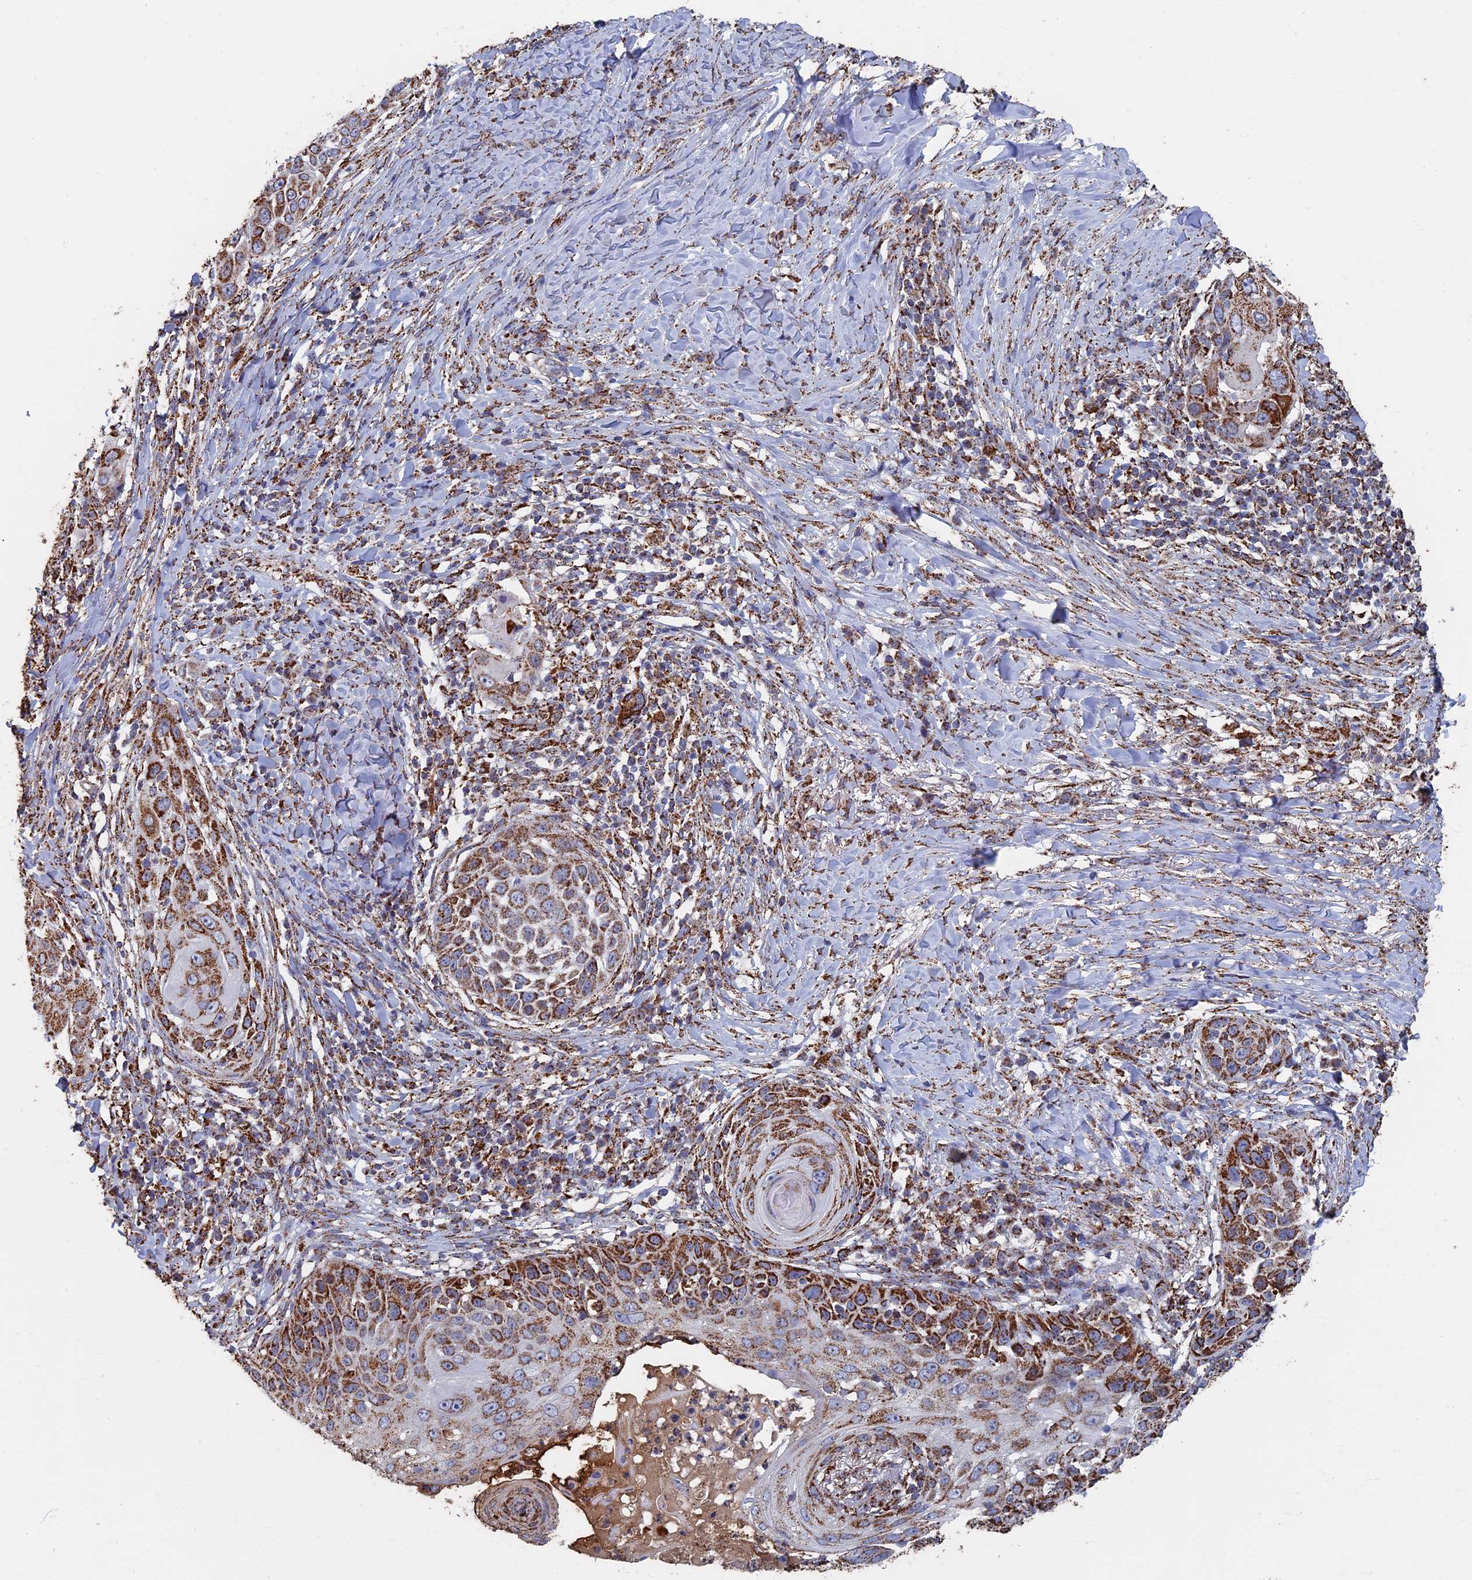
{"staining": {"intensity": "moderate", "quantity": ">75%", "location": "cytoplasmic/membranous"}, "tissue": "skin cancer", "cell_type": "Tumor cells", "image_type": "cancer", "snomed": [{"axis": "morphology", "description": "Squamous cell carcinoma, NOS"}, {"axis": "topography", "description": "Skin"}], "caption": "High-magnification brightfield microscopy of skin cancer stained with DAB (3,3'-diaminobenzidine) (brown) and counterstained with hematoxylin (blue). tumor cells exhibit moderate cytoplasmic/membranous staining is seen in about>75% of cells.", "gene": "SEC24D", "patient": {"sex": "female", "age": 44}}